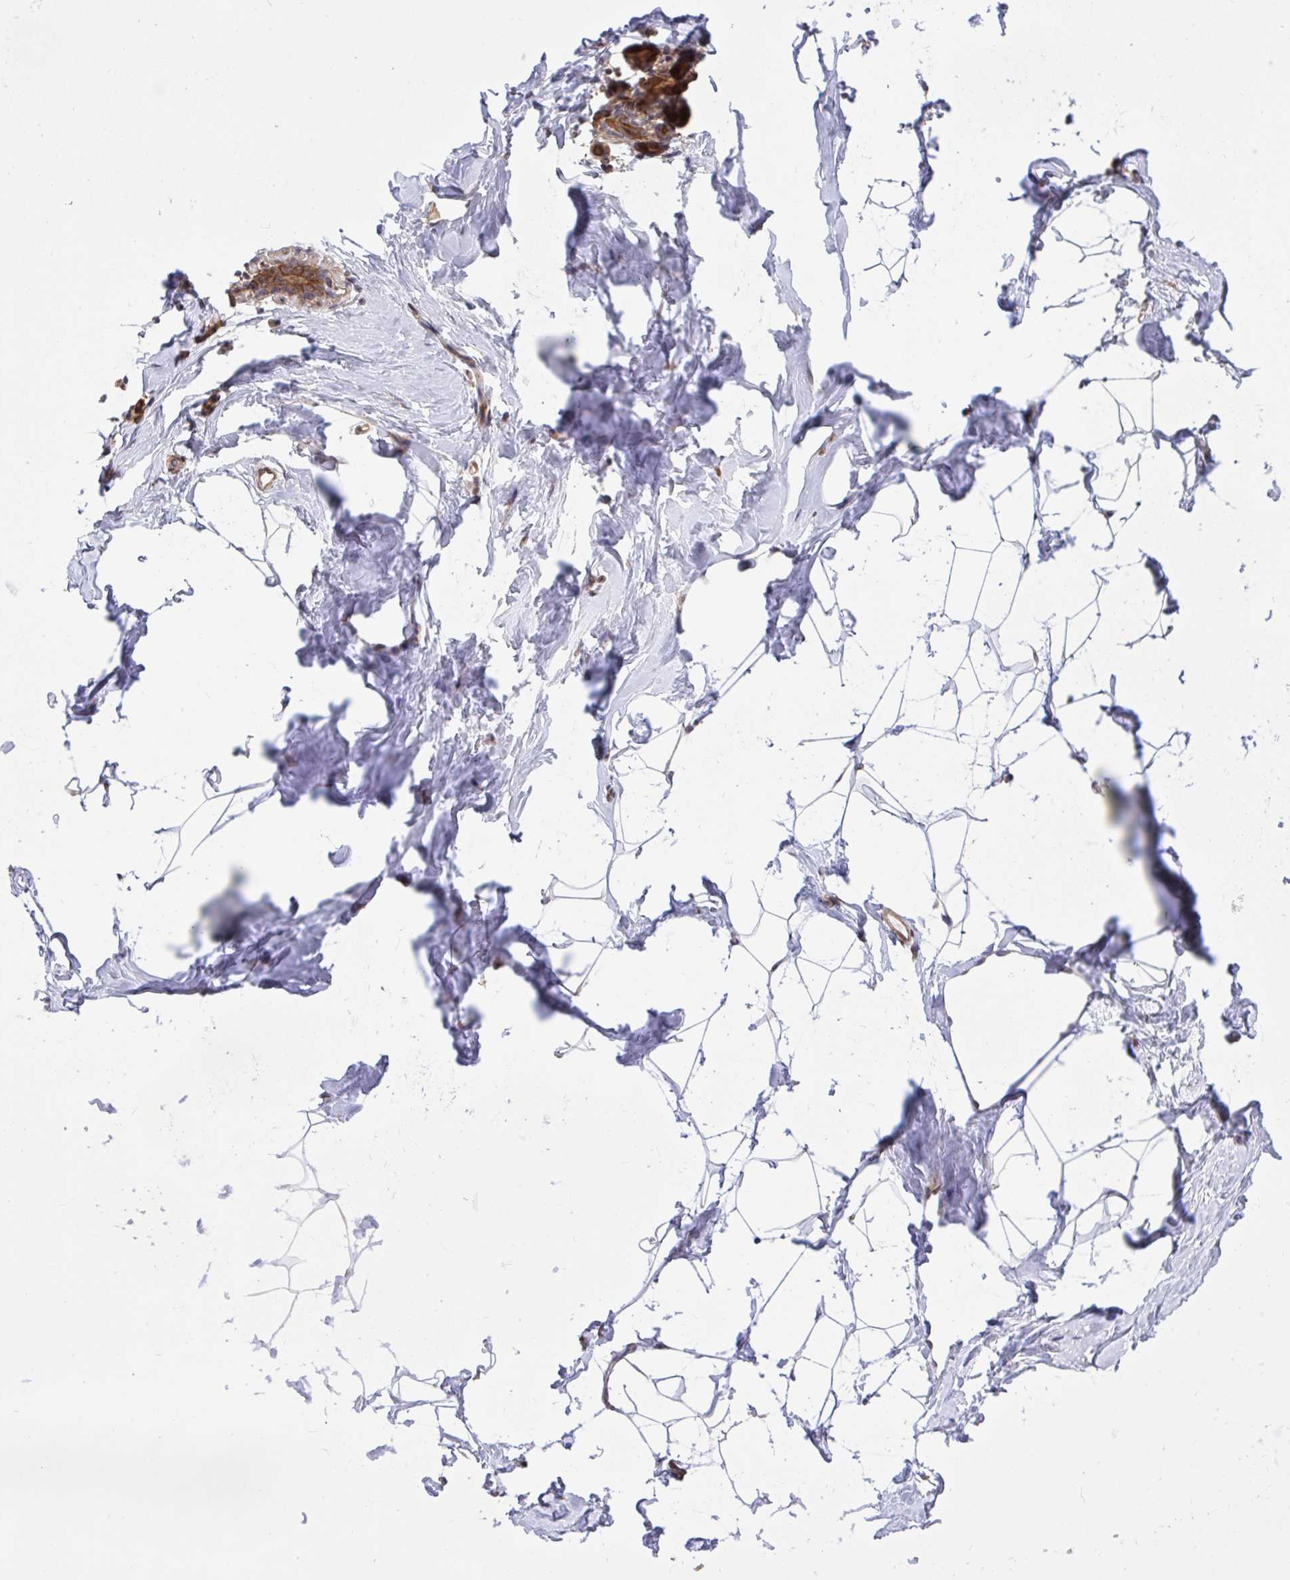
{"staining": {"intensity": "moderate", "quantity": "25%-75%", "location": "cytoplasmic/membranous"}, "tissue": "breast", "cell_type": "Adipocytes", "image_type": "normal", "snomed": [{"axis": "morphology", "description": "Normal tissue, NOS"}, {"axis": "topography", "description": "Breast"}], "caption": "The immunohistochemical stain shows moderate cytoplasmic/membranous positivity in adipocytes of normal breast. (DAB IHC with brightfield microscopy, high magnification).", "gene": "ERI1", "patient": {"sex": "female", "age": 32}}